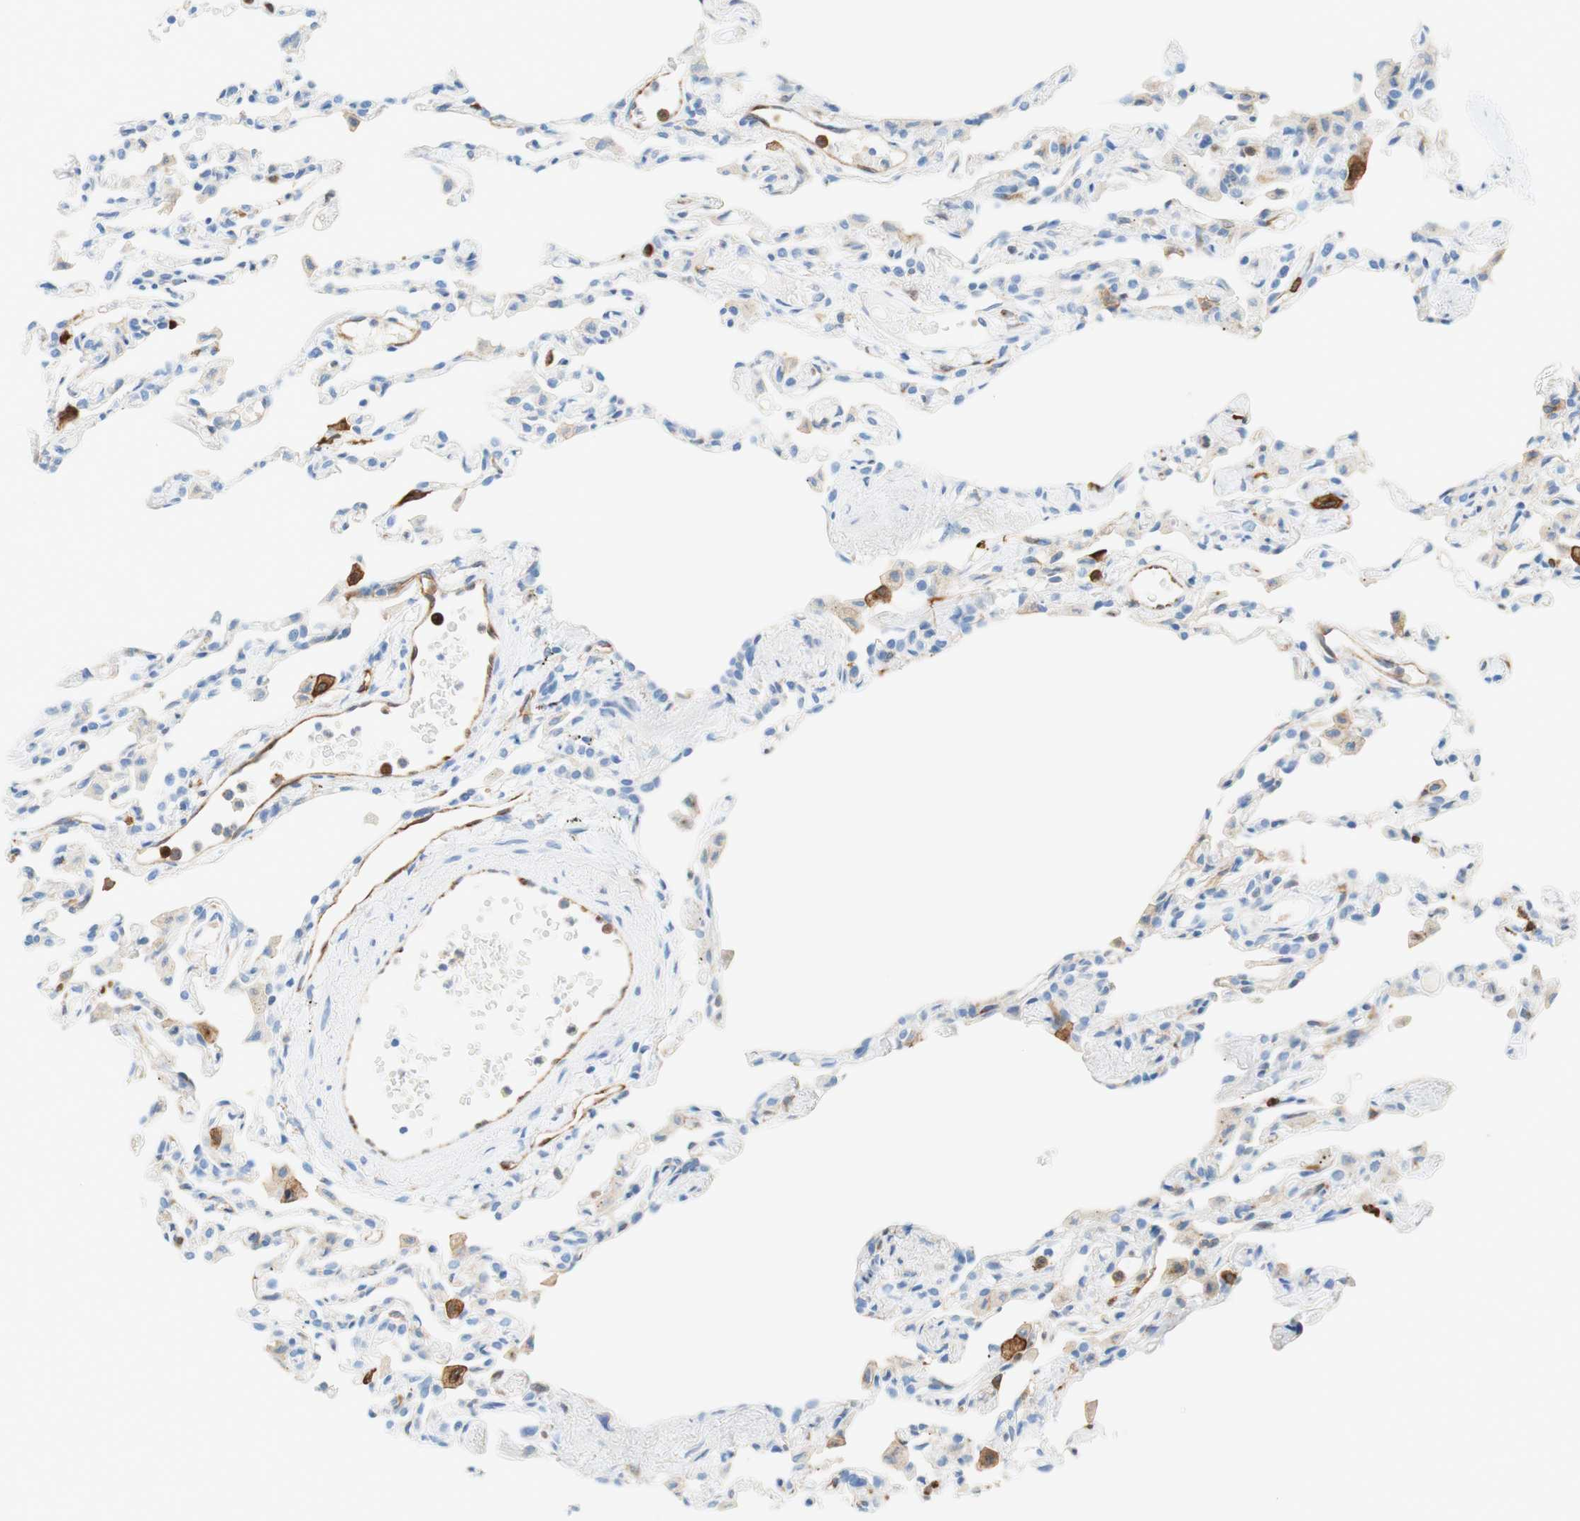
{"staining": {"intensity": "weak", "quantity": "<25%", "location": "cytoplasmic/membranous"}, "tissue": "lung", "cell_type": "Alveolar cells", "image_type": "normal", "snomed": [{"axis": "morphology", "description": "Normal tissue, NOS"}, {"axis": "topography", "description": "Lung"}], "caption": "High power microscopy histopathology image of an IHC micrograph of benign lung, revealing no significant expression in alveolar cells.", "gene": "STMN1", "patient": {"sex": "female", "age": 49}}